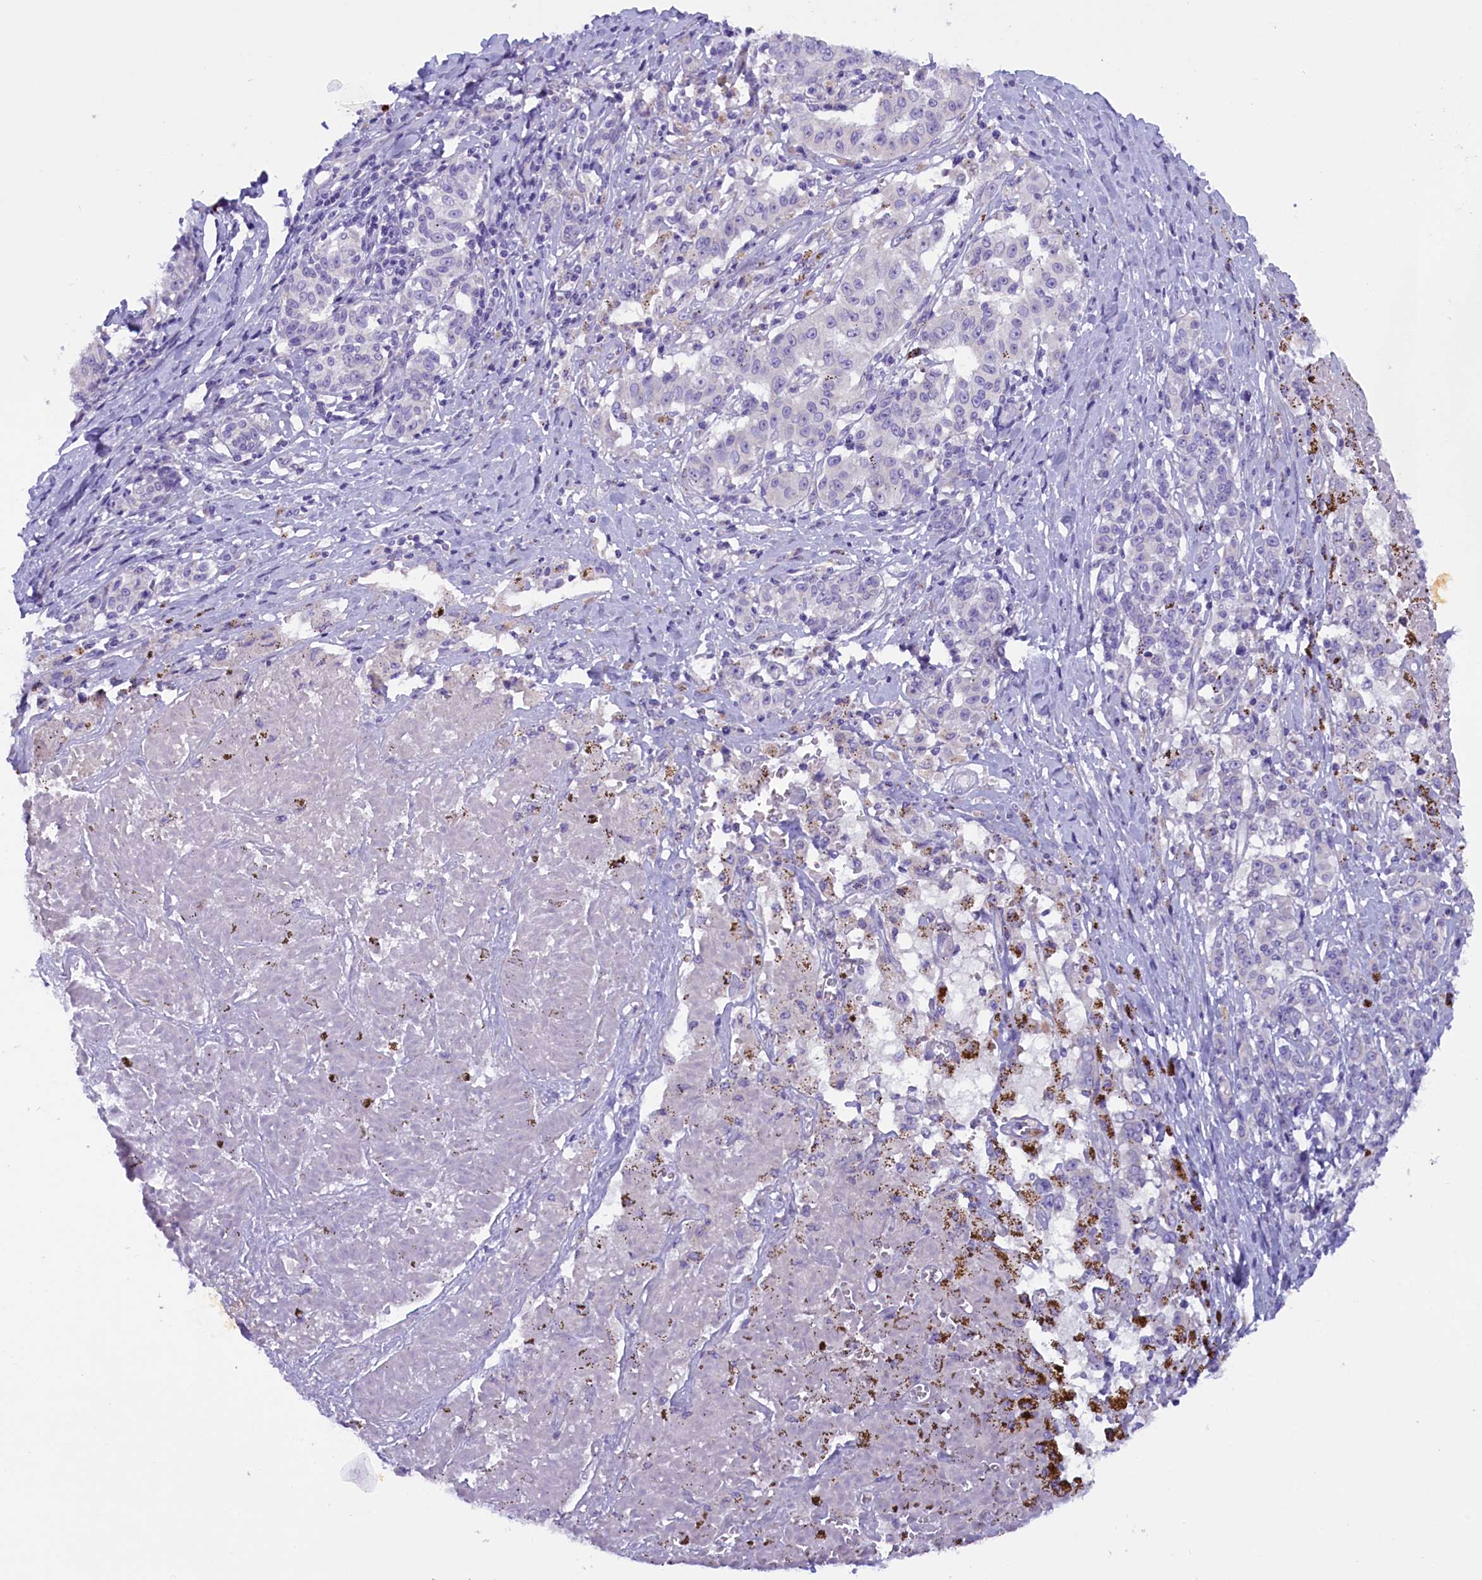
{"staining": {"intensity": "negative", "quantity": "none", "location": "none"}, "tissue": "melanoma", "cell_type": "Tumor cells", "image_type": "cancer", "snomed": [{"axis": "morphology", "description": "Malignant melanoma, NOS"}, {"axis": "topography", "description": "Skin"}], "caption": "Immunohistochemical staining of human melanoma reveals no significant positivity in tumor cells.", "gene": "RTTN", "patient": {"sex": "female", "age": 72}}